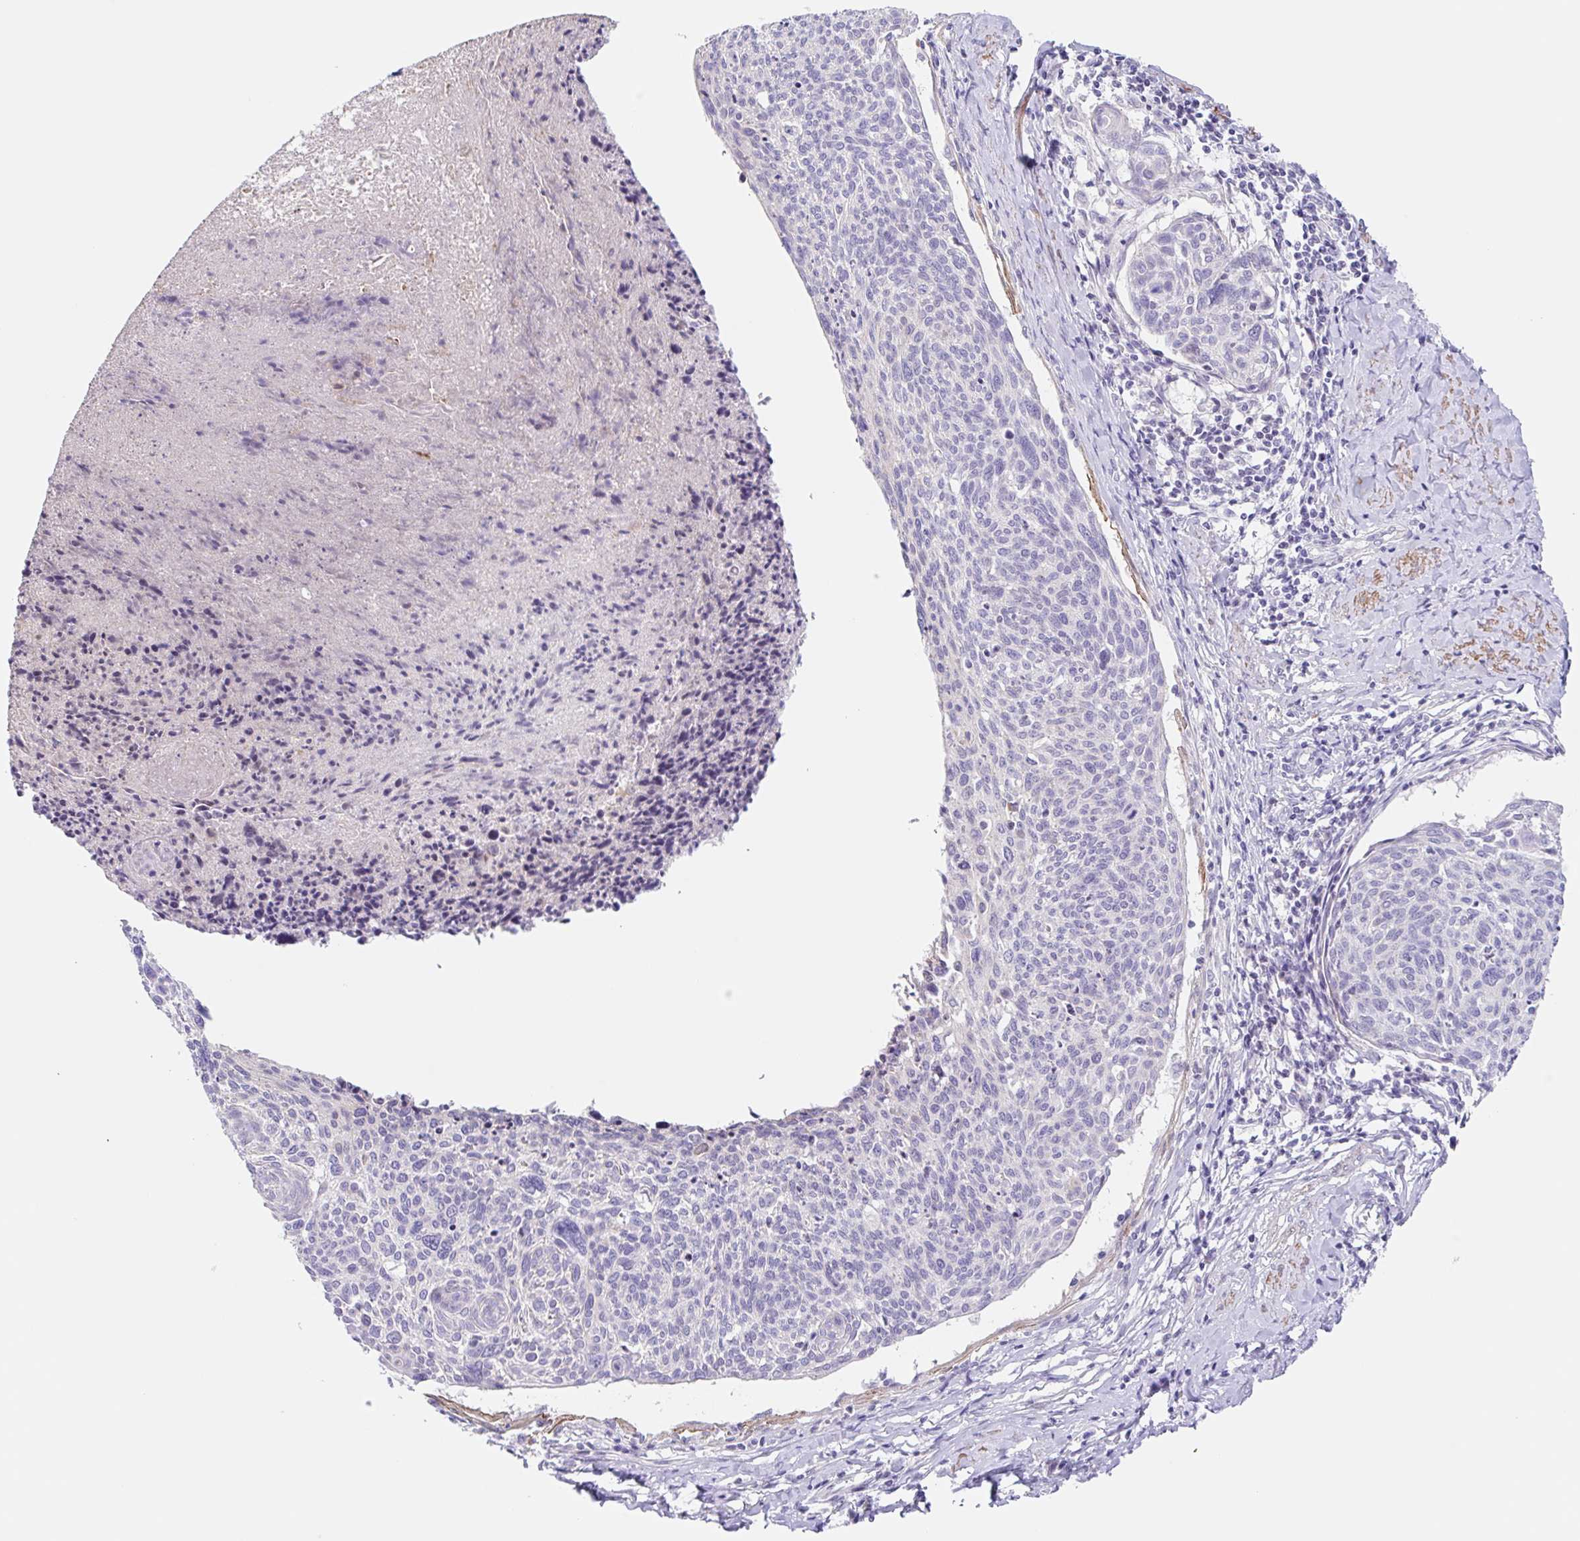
{"staining": {"intensity": "negative", "quantity": "none", "location": "none"}, "tissue": "cervical cancer", "cell_type": "Tumor cells", "image_type": "cancer", "snomed": [{"axis": "morphology", "description": "Squamous cell carcinoma, NOS"}, {"axis": "topography", "description": "Cervix"}], "caption": "There is no significant expression in tumor cells of cervical squamous cell carcinoma.", "gene": "DCAF17", "patient": {"sex": "female", "age": 49}}